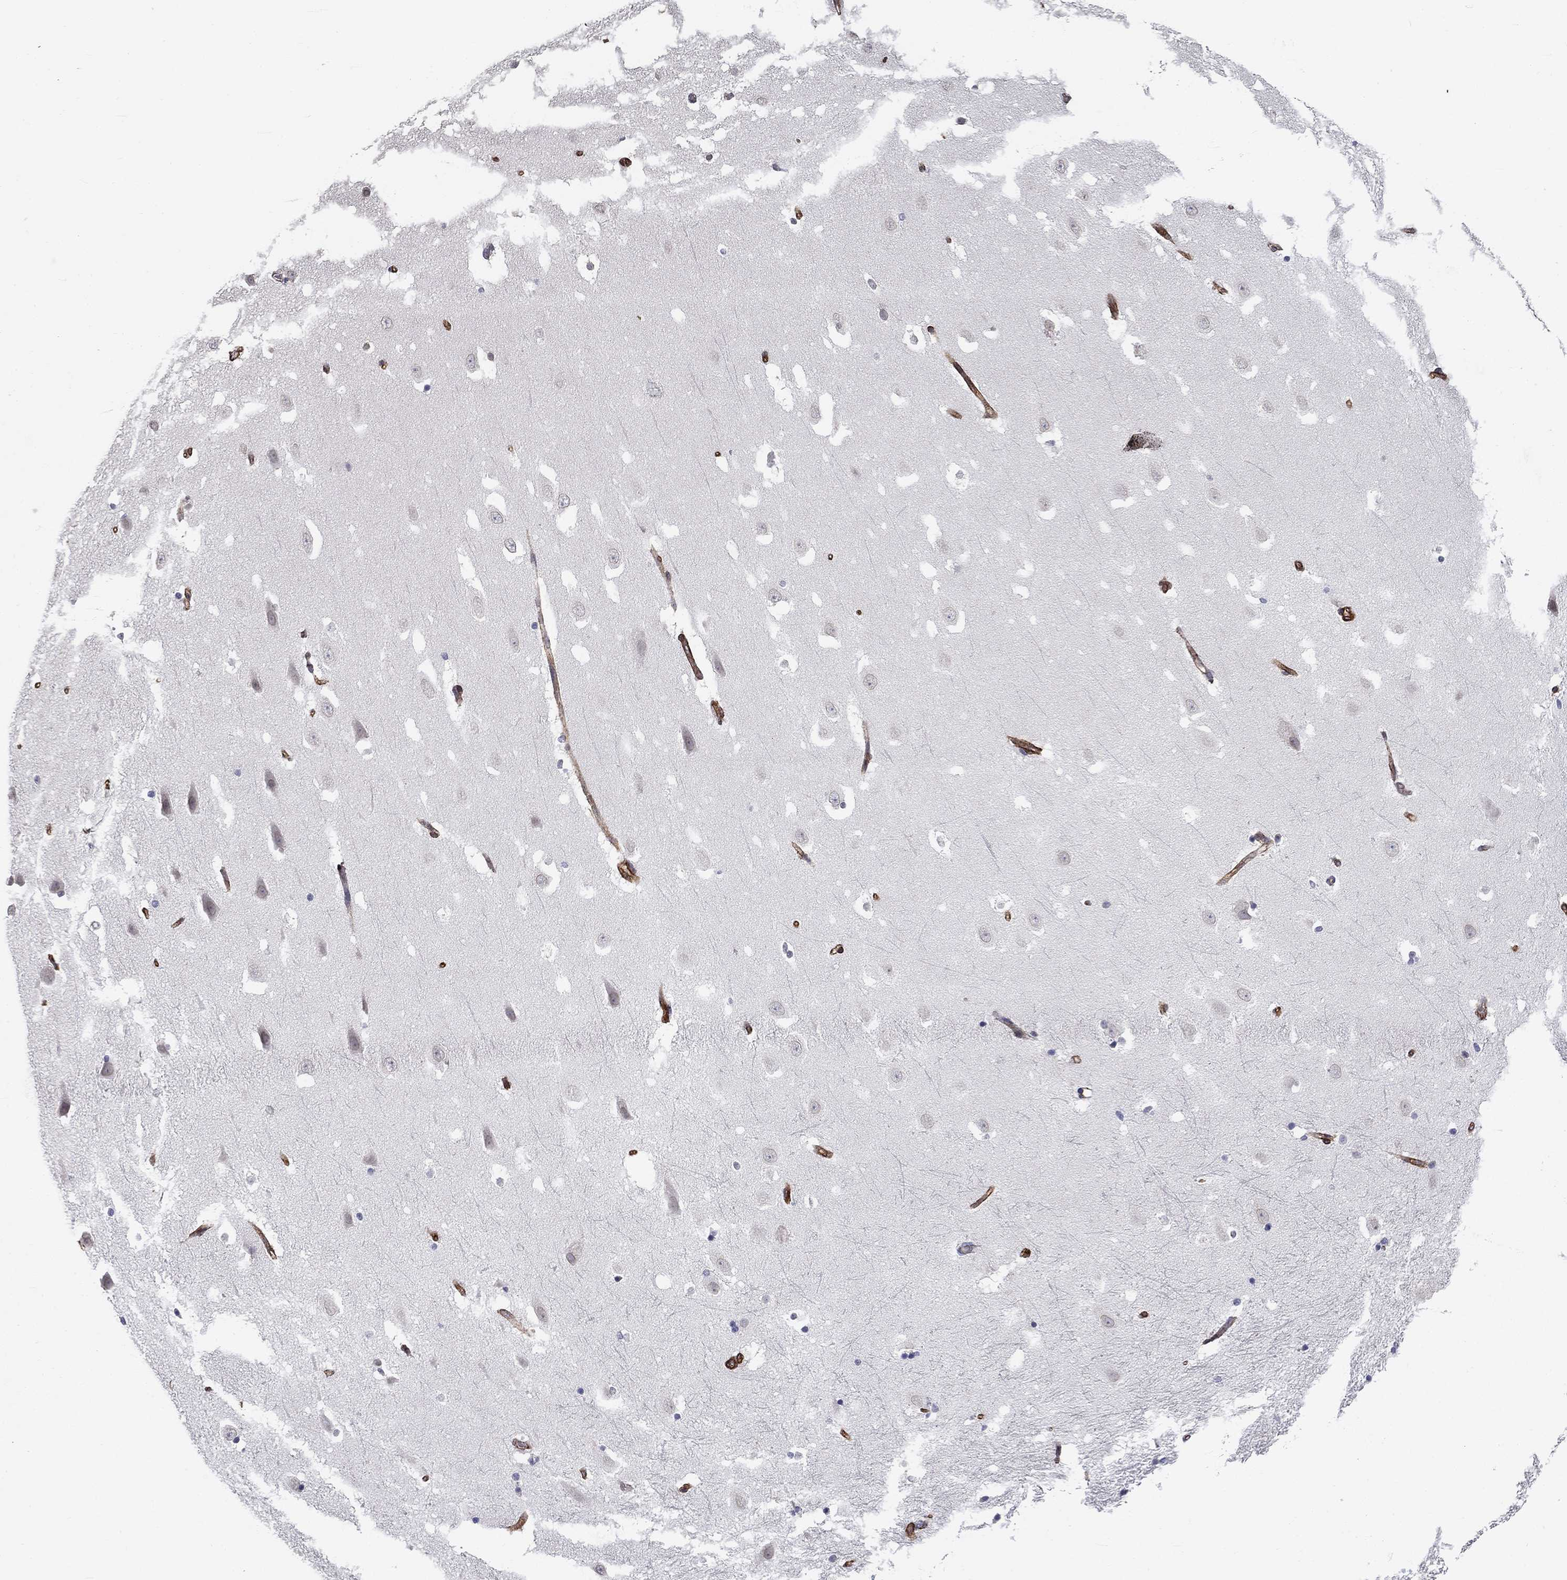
{"staining": {"intensity": "negative", "quantity": "none", "location": "none"}, "tissue": "hippocampus", "cell_type": "Glial cells", "image_type": "normal", "snomed": [{"axis": "morphology", "description": "Normal tissue, NOS"}, {"axis": "topography", "description": "Hippocampus"}], "caption": "DAB immunohistochemical staining of unremarkable hippocampus exhibits no significant positivity in glial cells.", "gene": "SYNC", "patient": {"sex": "male", "age": 49}}